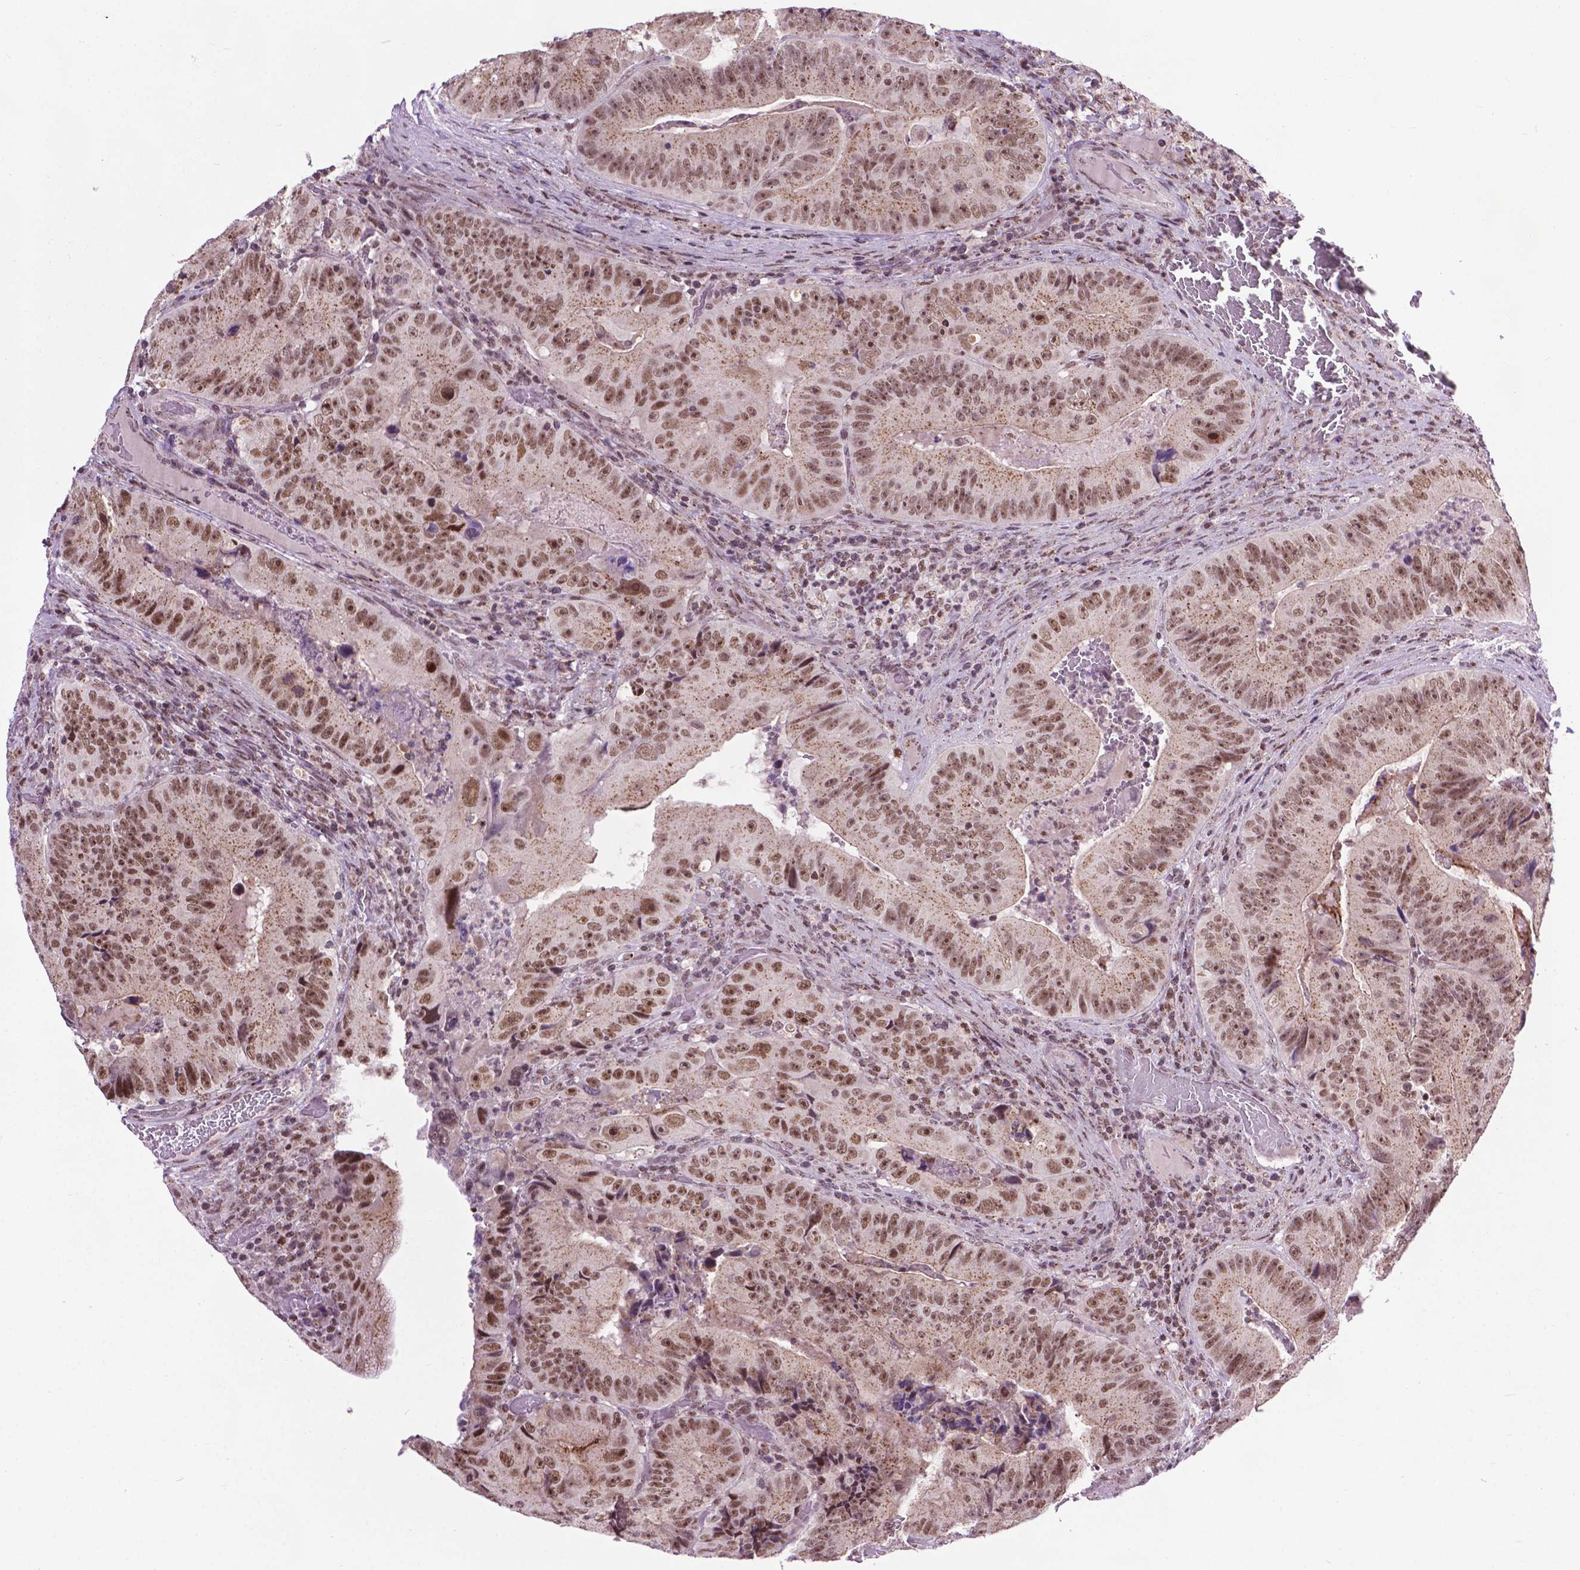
{"staining": {"intensity": "moderate", "quantity": ">75%", "location": "cytoplasmic/membranous,nuclear"}, "tissue": "colorectal cancer", "cell_type": "Tumor cells", "image_type": "cancer", "snomed": [{"axis": "morphology", "description": "Adenocarcinoma, NOS"}, {"axis": "topography", "description": "Colon"}], "caption": "Immunohistochemistry micrograph of neoplastic tissue: human colorectal cancer stained using immunohistochemistry (IHC) demonstrates medium levels of moderate protein expression localized specifically in the cytoplasmic/membranous and nuclear of tumor cells, appearing as a cytoplasmic/membranous and nuclear brown color.", "gene": "EAF1", "patient": {"sex": "female", "age": 86}}